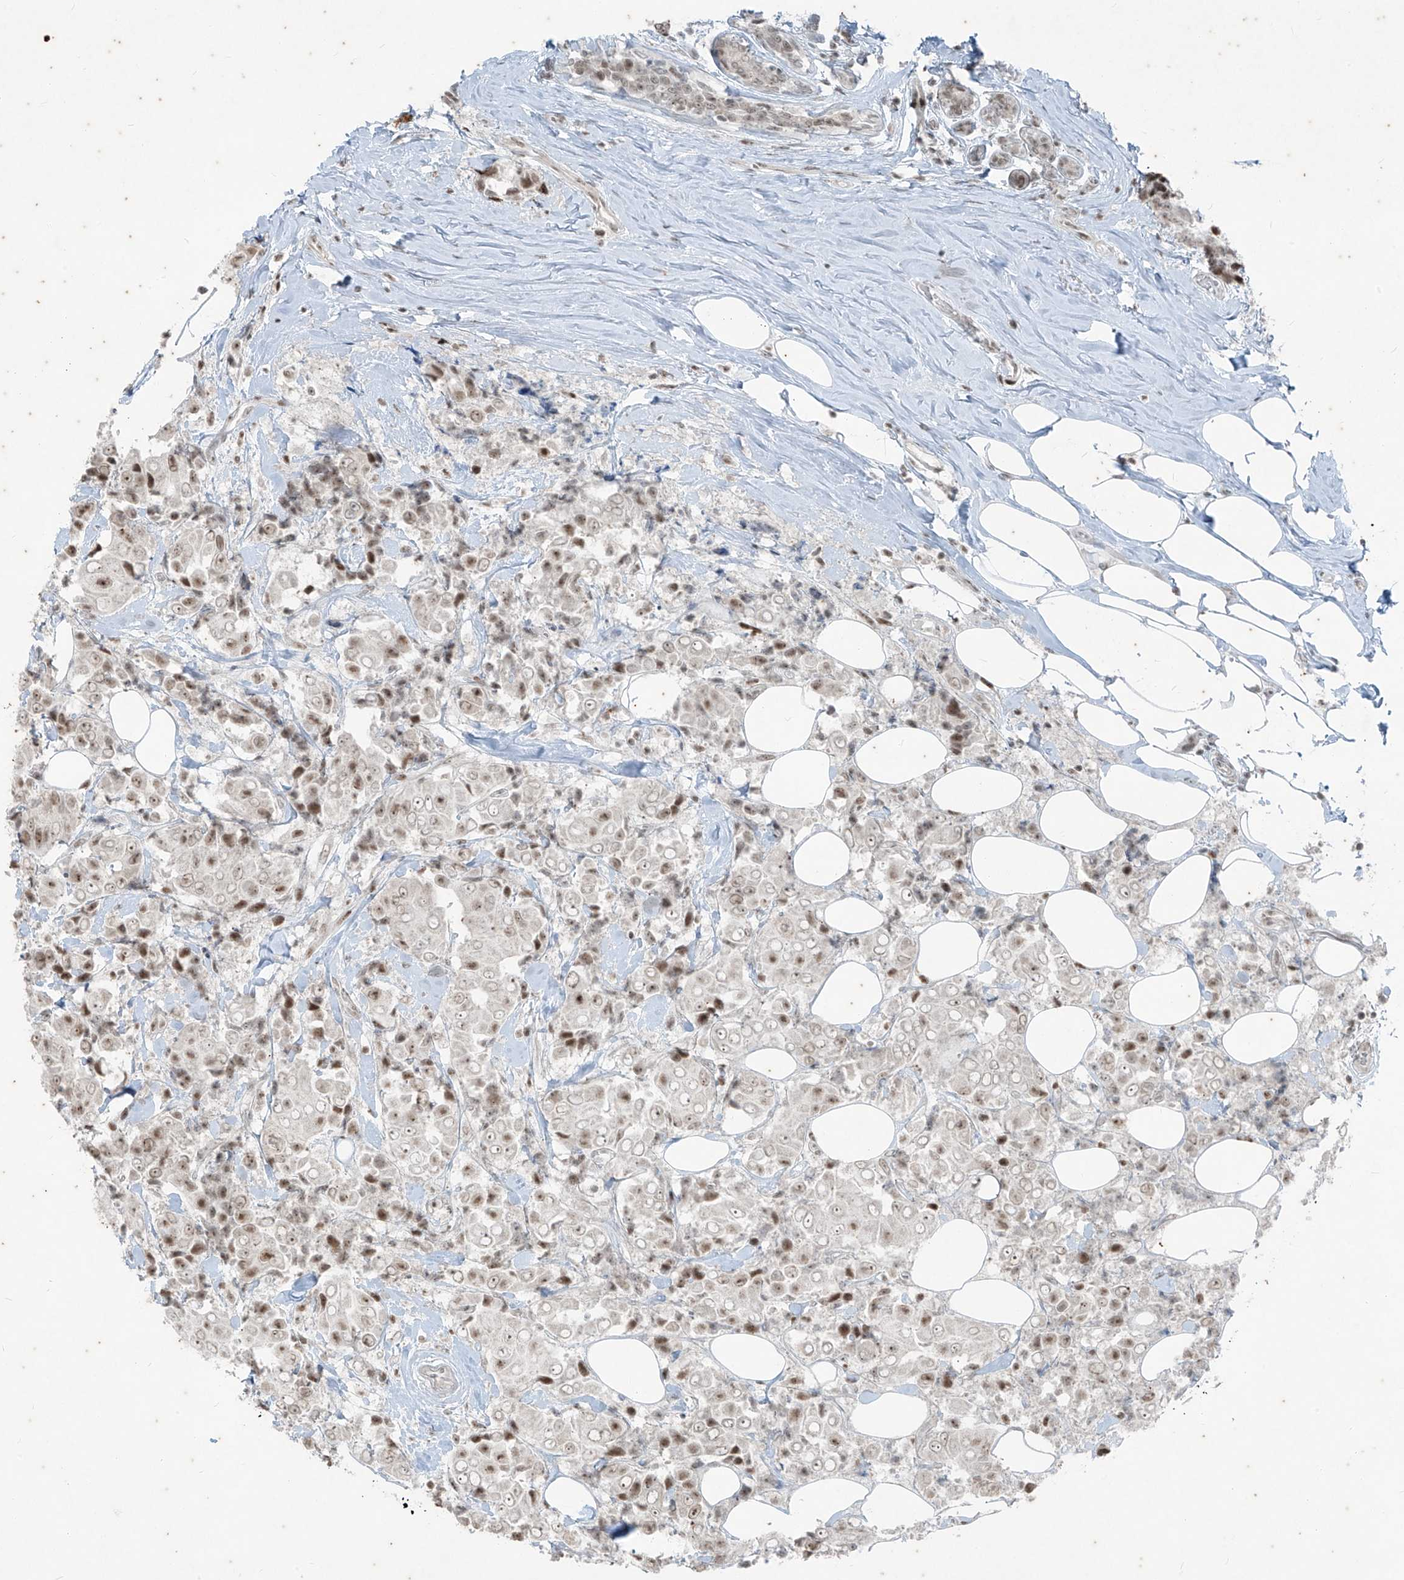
{"staining": {"intensity": "weak", "quantity": ">75%", "location": "nuclear"}, "tissue": "breast cancer", "cell_type": "Tumor cells", "image_type": "cancer", "snomed": [{"axis": "morphology", "description": "Normal tissue, NOS"}, {"axis": "morphology", "description": "Duct carcinoma"}, {"axis": "topography", "description": "Breast"}], "caption": "Tumor cells show low levels of weak nuclear staining in about >75% of cells in human breast cancer (infiltrating ductal carcinoma). The staining was performed using DAB to visualize the protein expression in brown, while the nuclei were stained in blue with hematoxylin (Magnification: 20x).", "gene": "ZNF354B", "patient": {"sex": "female", "age": 39}}